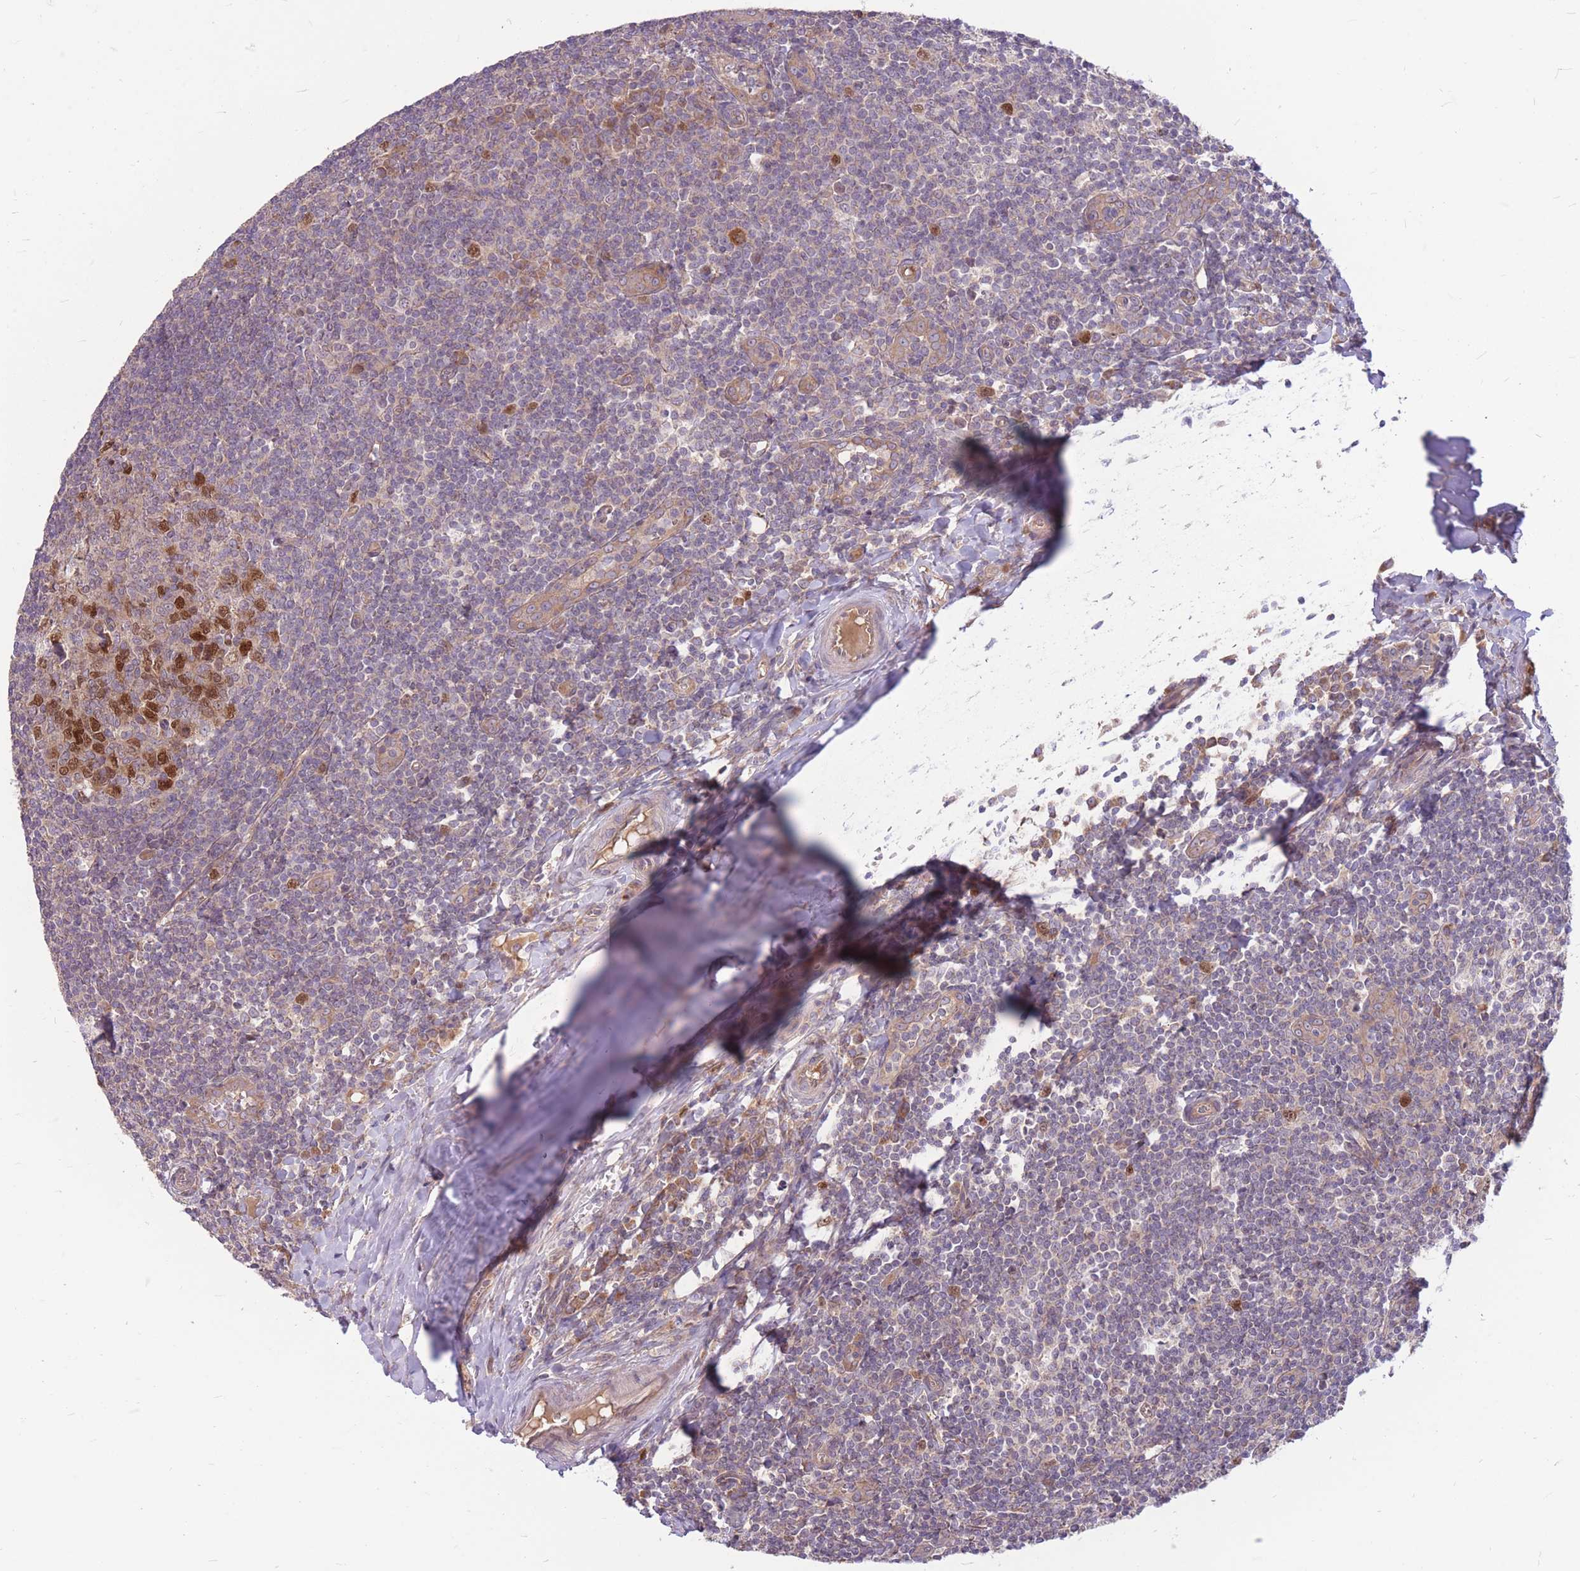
{"staining": {"intensity": "strong", "quantity": "25%-75%", "location": "nuclear"}, "tissue": "tonsil", "cell_type": "Germinal center cells", "image_type": "normal", "snomed": [{"axis": "morphology", "description": "Normal tissue, NOS"}, {"axis": "topography", "description": "Tonsil"}], "caption": "A micrograph showing strong nuclear positivity in approximately 25%-75% of germinal center cells in benign tonsil, as visualized by brown immunohistochemical staining.", "gene": "GMNN", "patient": {"sex": "male", "age": 27}}